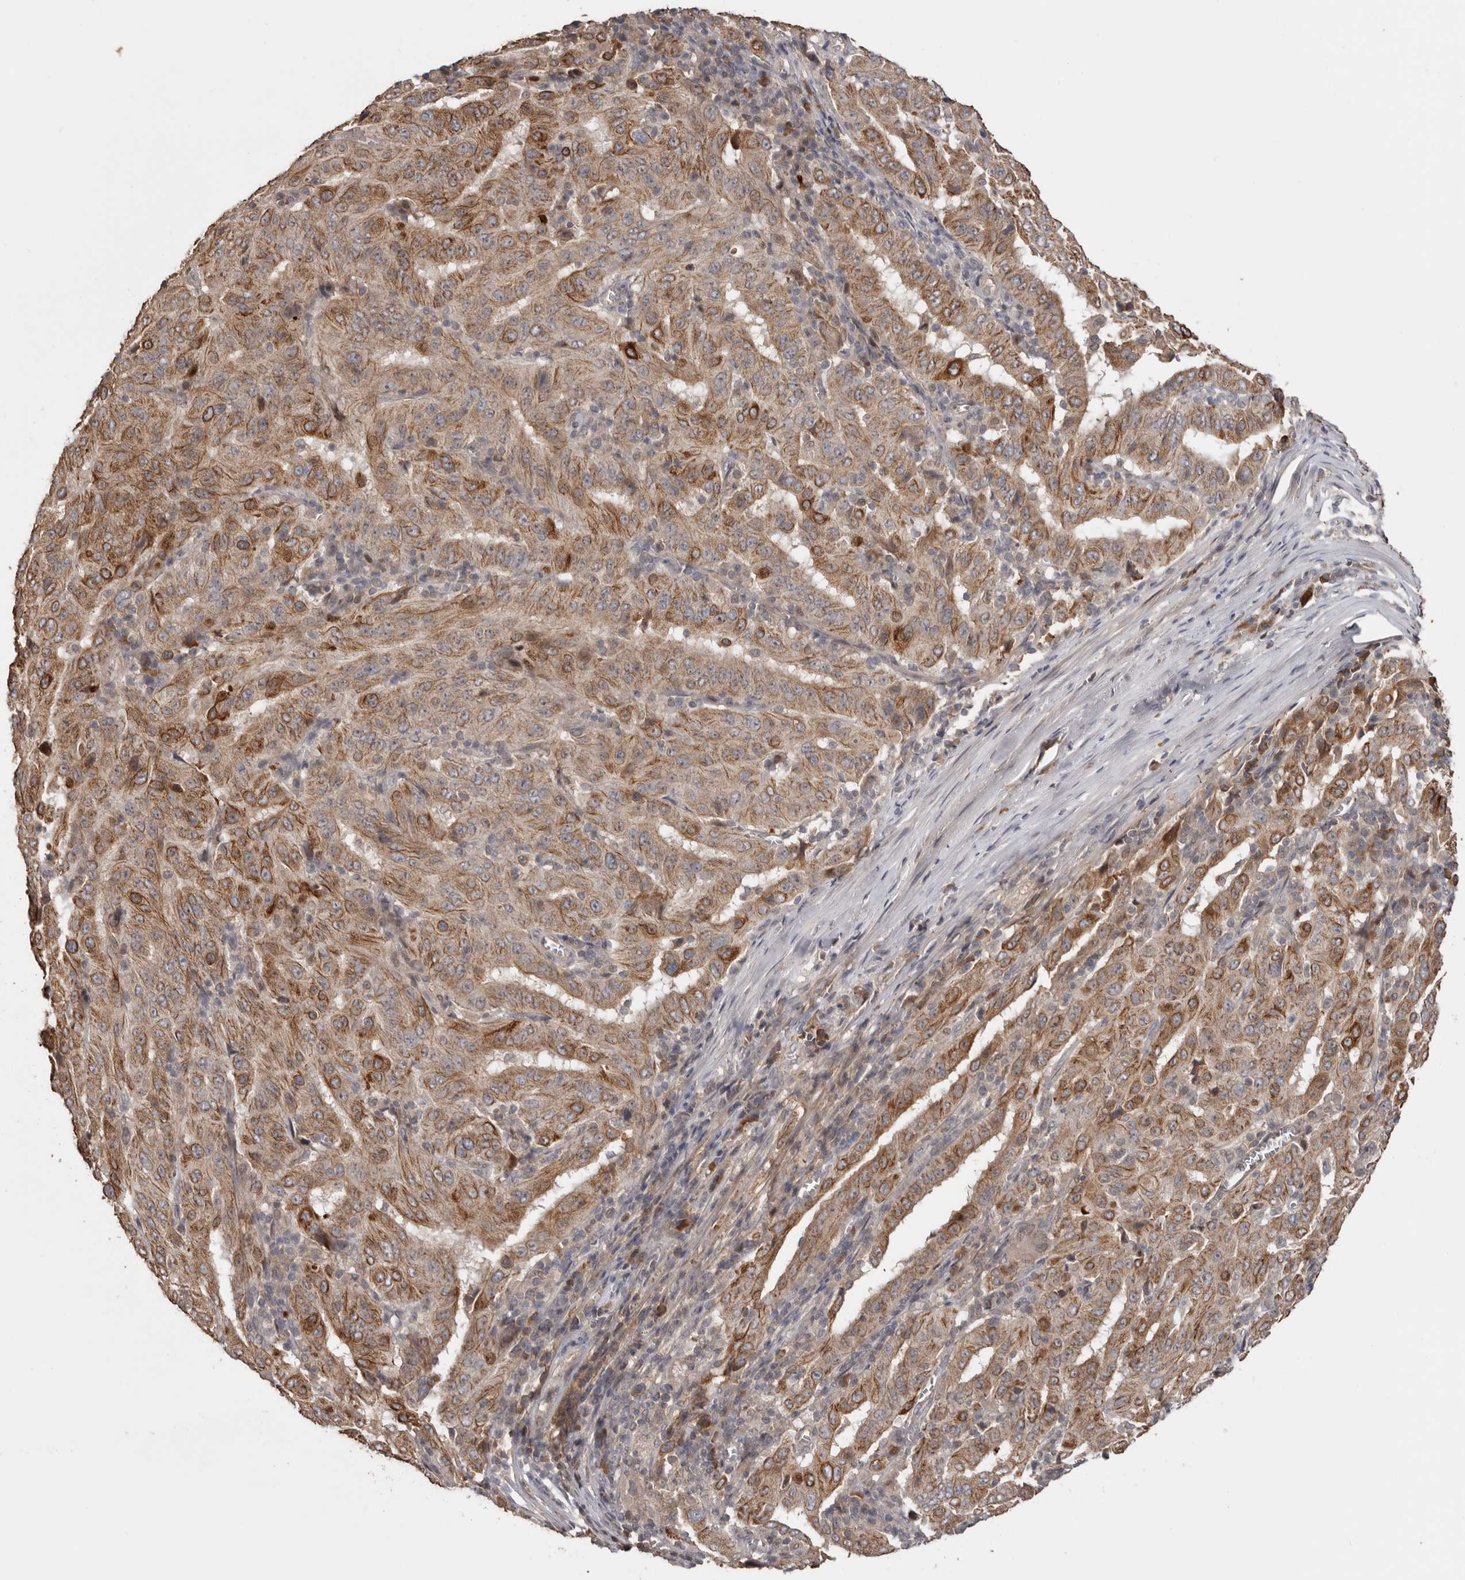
{"staining": {"intensity": "moderate", "quantity": ">75%", "location": "cytoplasmic/membranous"}, "tissue": "pancreatic cancer", "cell_type": "Tumor cells", "image_type": "cancer", "snomed": [{"axis": "morphology", "description": "Adenocarcinoma, NOS"}, {"axis": "topography", "description": "Pancreas"}], "caption": "Pancreatic adenocarcinoma stained for a protein (brown) exhibits moderate cytoplasmic/membranous positive expression in about >75% of tumor cells.", "gene": "NMUR1", "patient": {"sex": "male", "age": 63}}